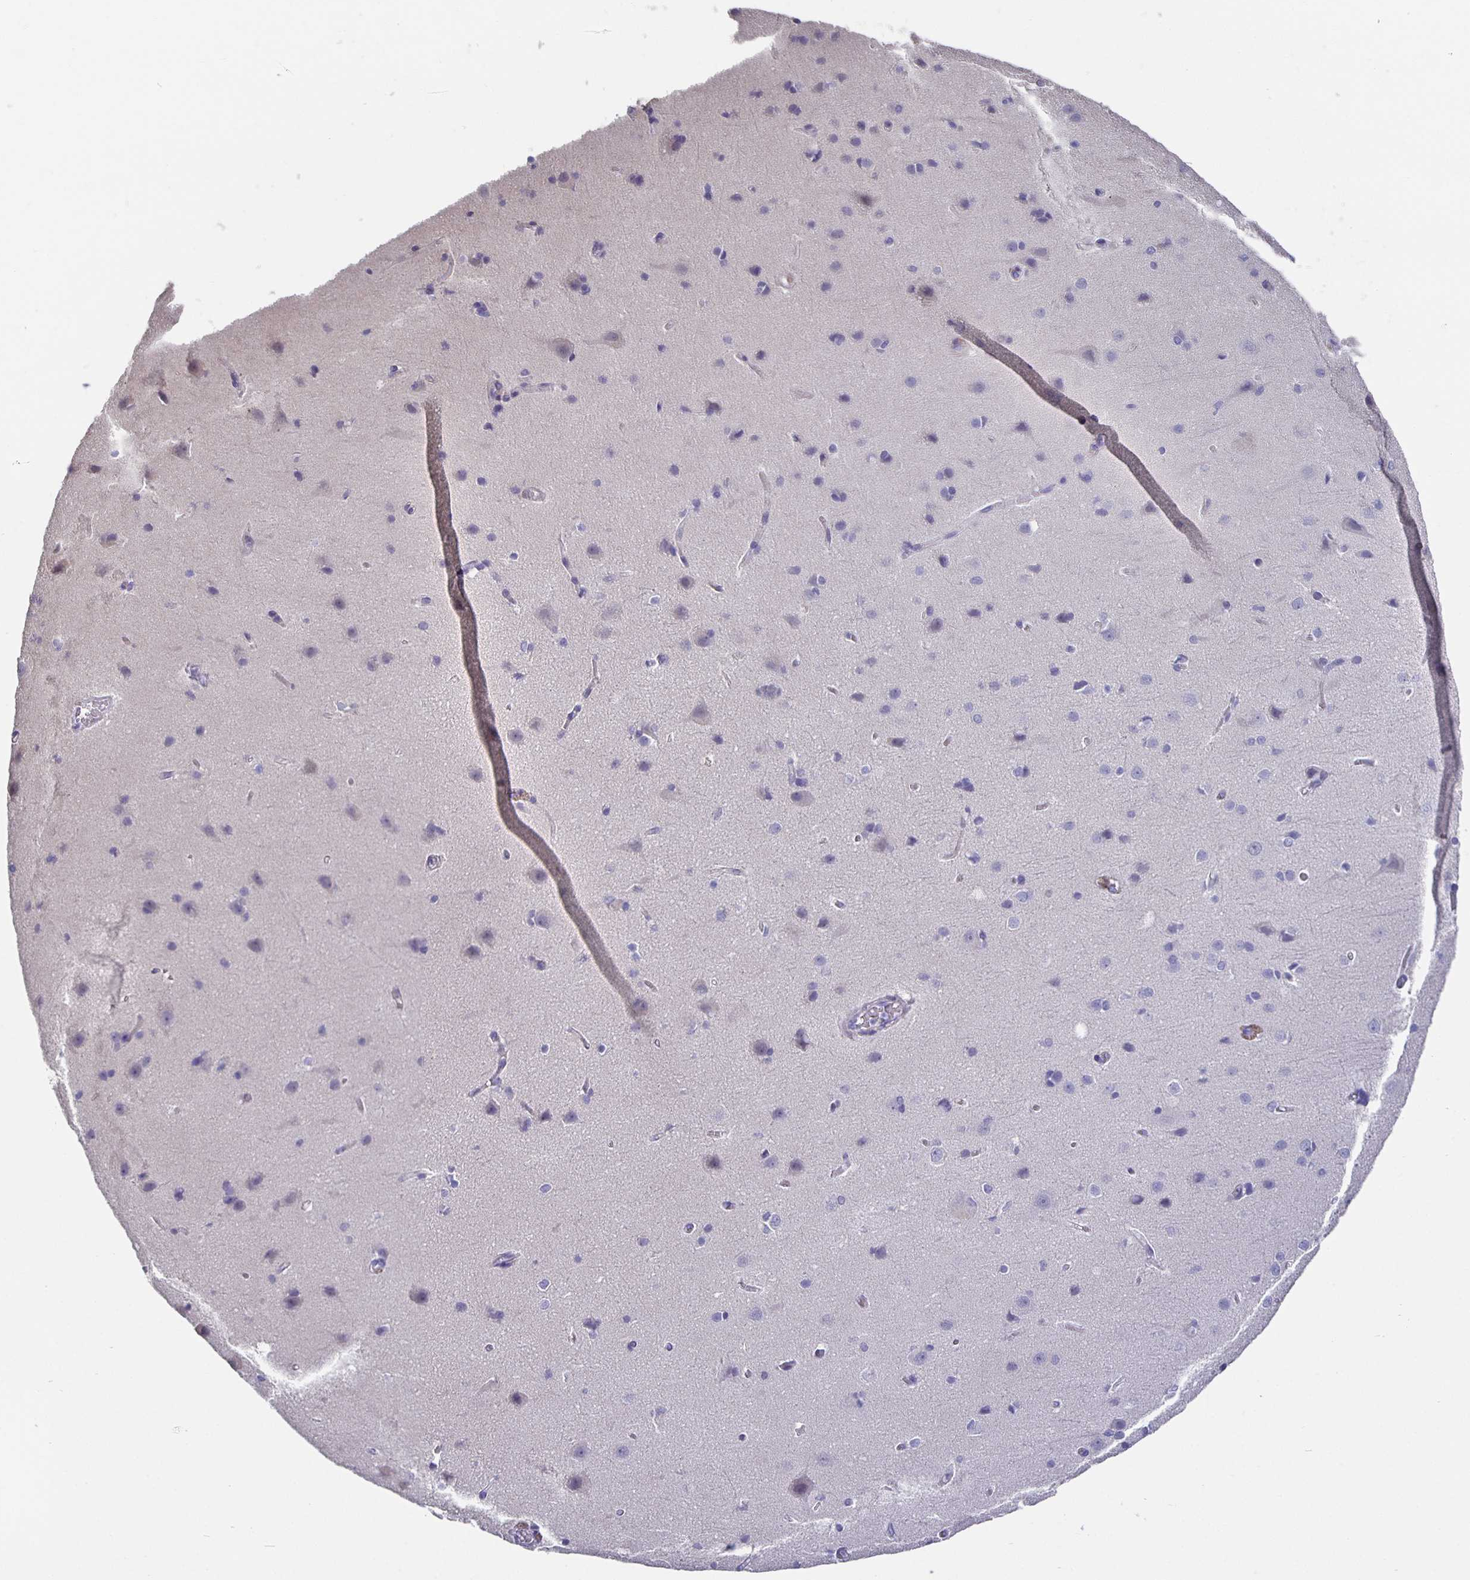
{"staining": {"intensity": "negative", "quantity": "none", "location": "none"}, "tissue": "cerebral cortex", "cell_type": "Endothelial cells", "image_type": "normal", "snomed": [{"axis": "morphology", "description": "Normal tissue, NOS"}, {"axis": "topography", "description": "Cerebral cortex"}], "caption": "There is no significant staining in endothelial cells of cerebral cortex. (Stains: DAB (3,3'-diaminobenzidine) IHC with hematoxylin counter stain, Microscopy: brightfield microscopy at high magnification).", "gene": "CFAP74", "patient": {"sex": "male", "age": 37}}